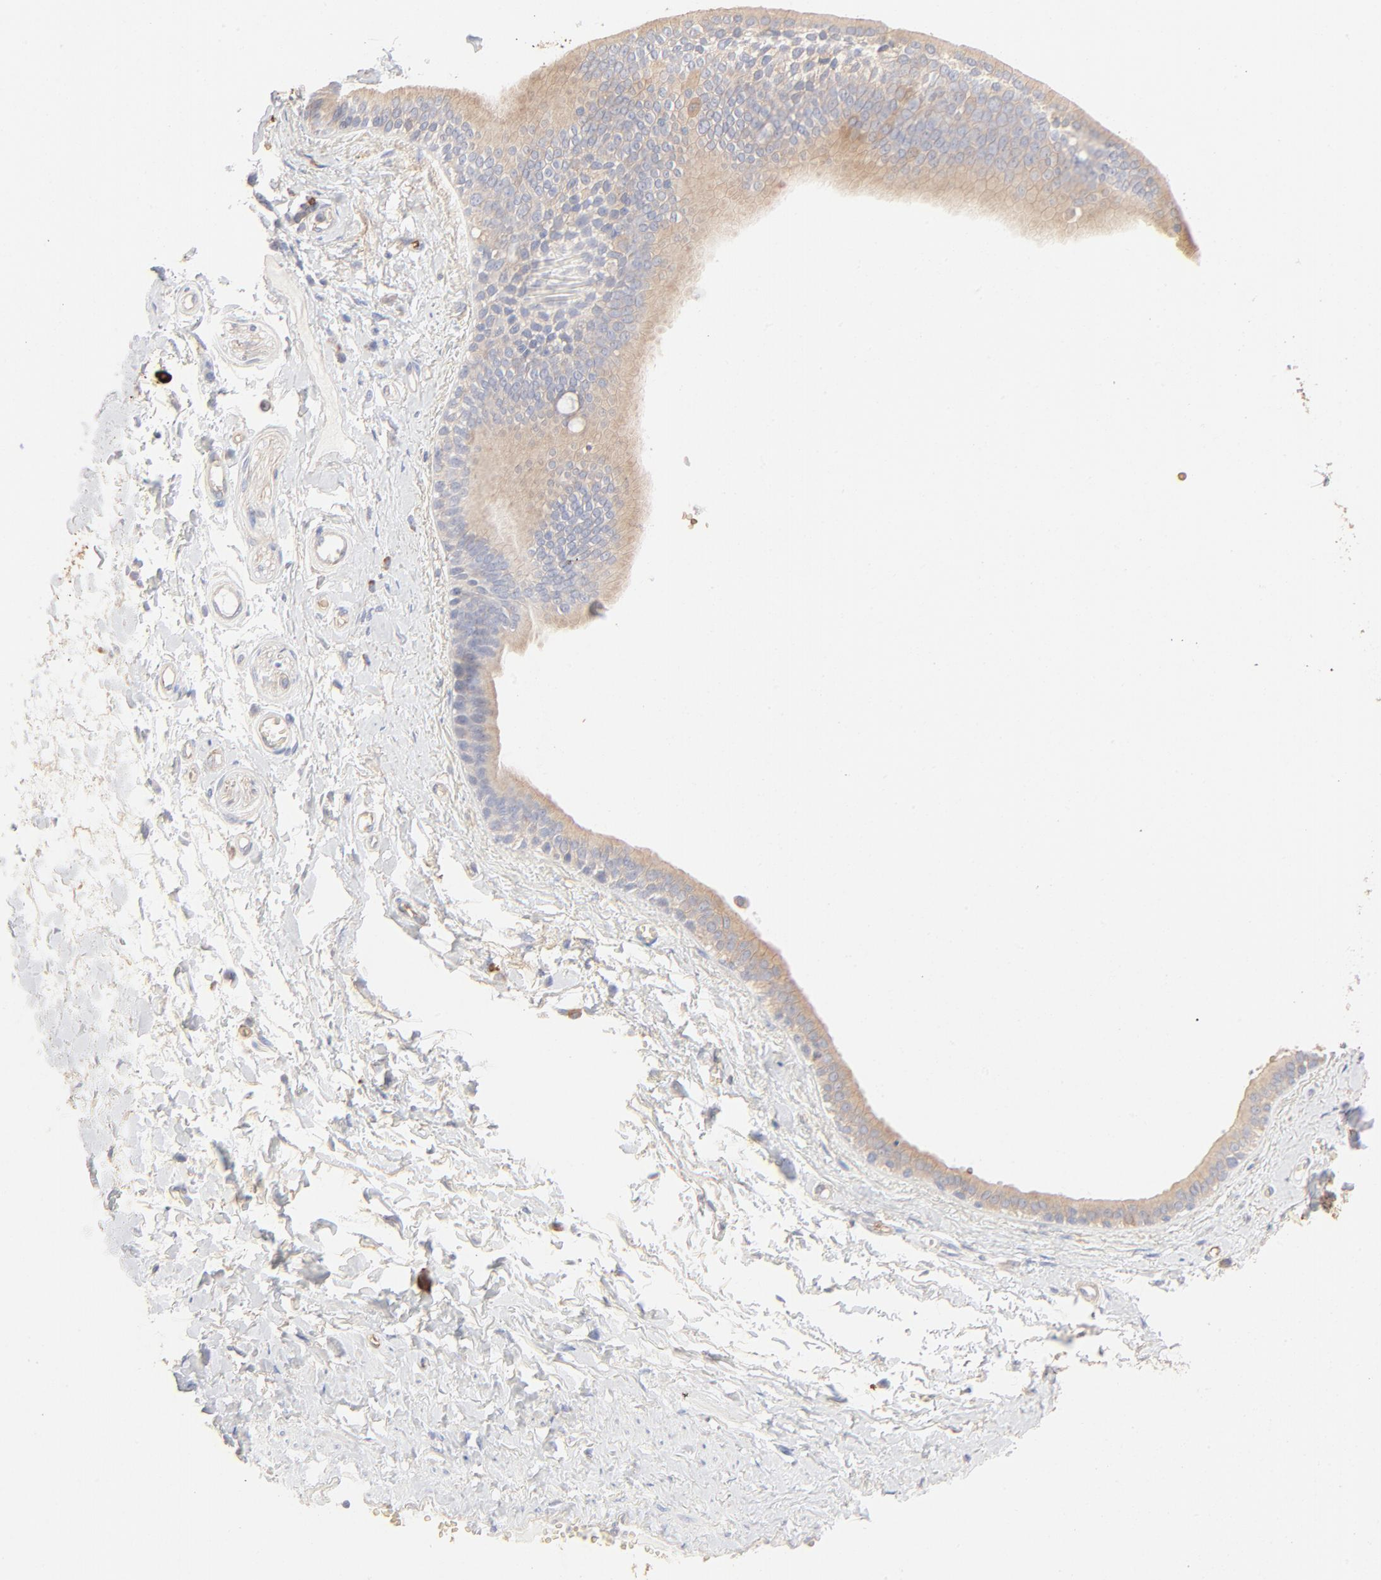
{"staining": {"intensity": "weak", "quantity": ">75%", "location": "cytoplasmic/membranous"}, "tissue": "adipose tissue", "cell_type": "Adipocytes", "image_type": "normal", "snomed": [{"axis": "morphology", "description": "Normal tissue, NOS"}, {"axis": "morphology", "description": "Inflammation, NOS"}, {"axis": "topography", "description": "Salivary gland"}, {"axis": "topography", "description": "Peripheral nerve tissue"}], "caption": "DAB (3,3'-diaminobenzidine) immunohistochemical staining of benign human adipose tissue demonstrates weak cytoplasmic/membranous protein positivity in approximately >75% of adipocytes. Nuclei are stained in blue.", "gene": "SPTB", "patient": {"sex": "female", "age": 75}}